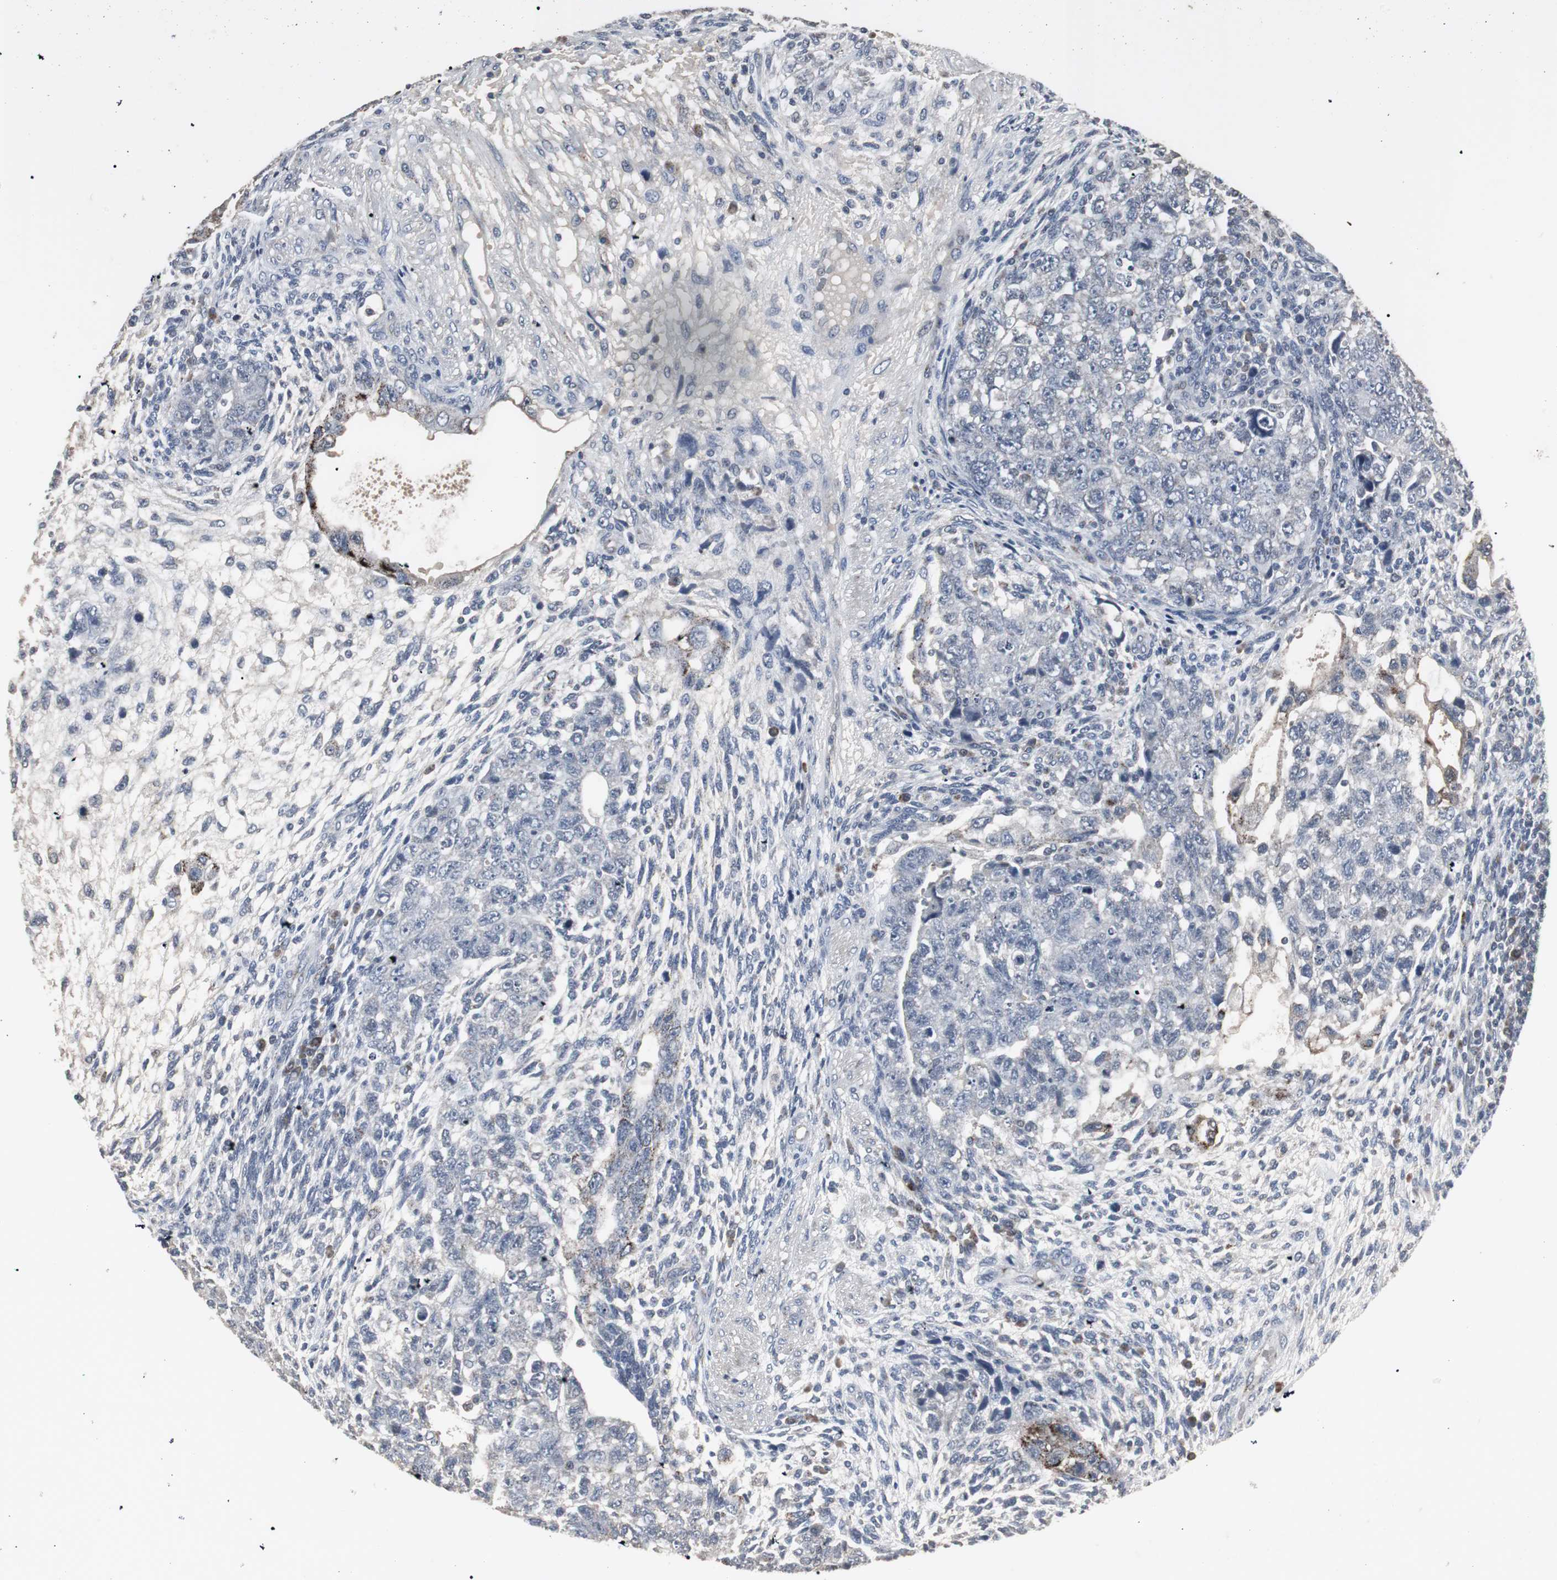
{"staining": {"intensity": "negative", "quantity": "none", "location": "none"}, "tissue": "testis cancer", "cell_type": "Tumor cells", "image_type": "cancer", "snomed": [{"axis": "morphology", "description": "Normal tissue, NOS"}, {"axis": "morphology", "description": "Carcinoma, Embryonal, NOS"}, {"axis": "topography", "description": "Testis"}], "caption": "Testis embryonal carcinoma stained for a protein using immunohistochemistry (IHC) exhibits no staining tumor cells.", "gene": "ACAA1", "patient": {"sex": "male", "age": 36}}